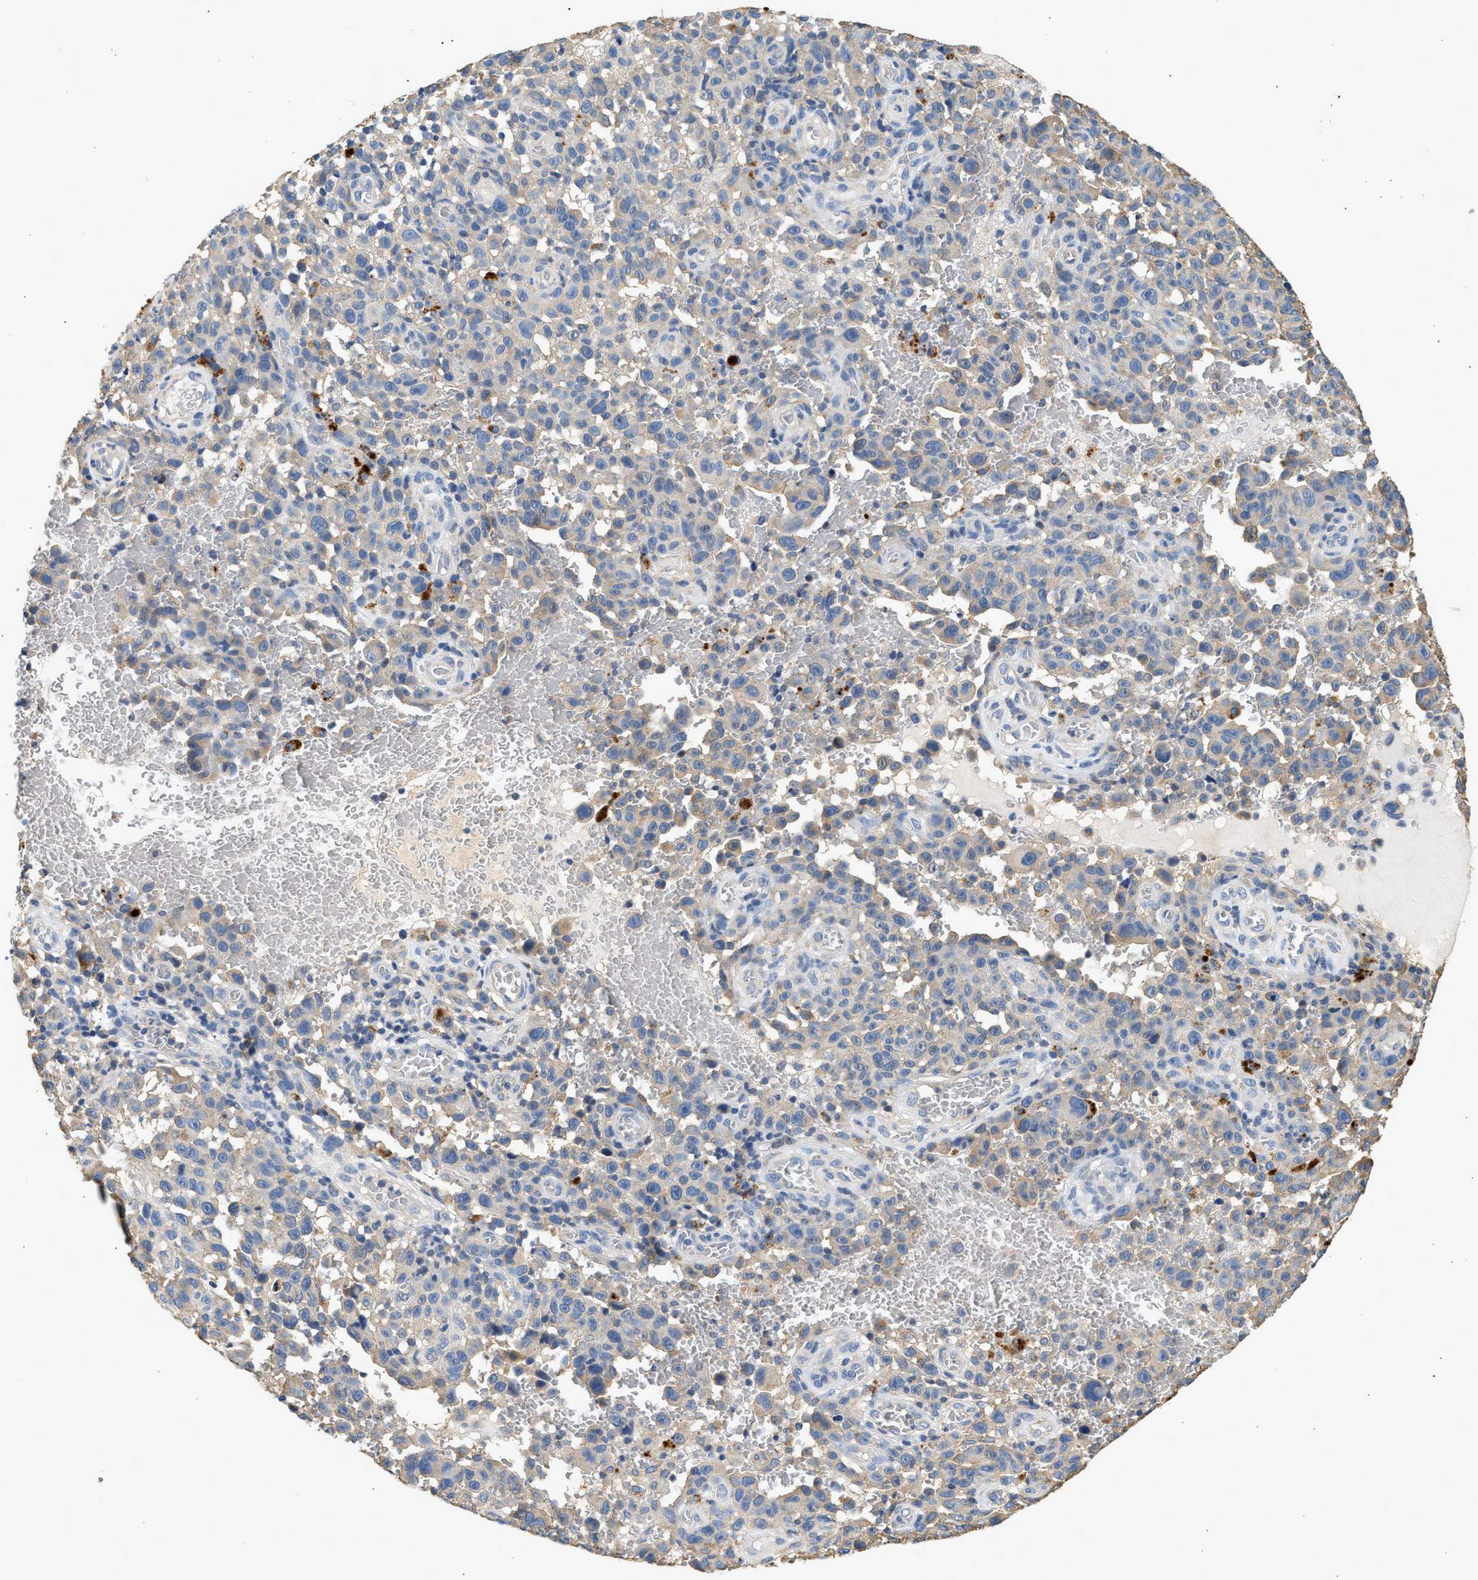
{"staining": {"intensity": "weak", "quantity": "<25%", "location": "cytoplasmic/membranous"}, "tissue": "melanoma", "cell_type": "Tumor cells", "image_type": "cancer", "snomed": [{"axis": "morphology", "description": "Malignant melanoma, NOS"}, {"axis": "topography", "description": "Skin"}], "caption": "Immunohistochemistry (IHC) photomicrograph of melanoma stained for a protein (brown), which exhibits no positivity in tumor cells.", "gene": "WDR31", "patient": {"sex": "female", "age": 82}}